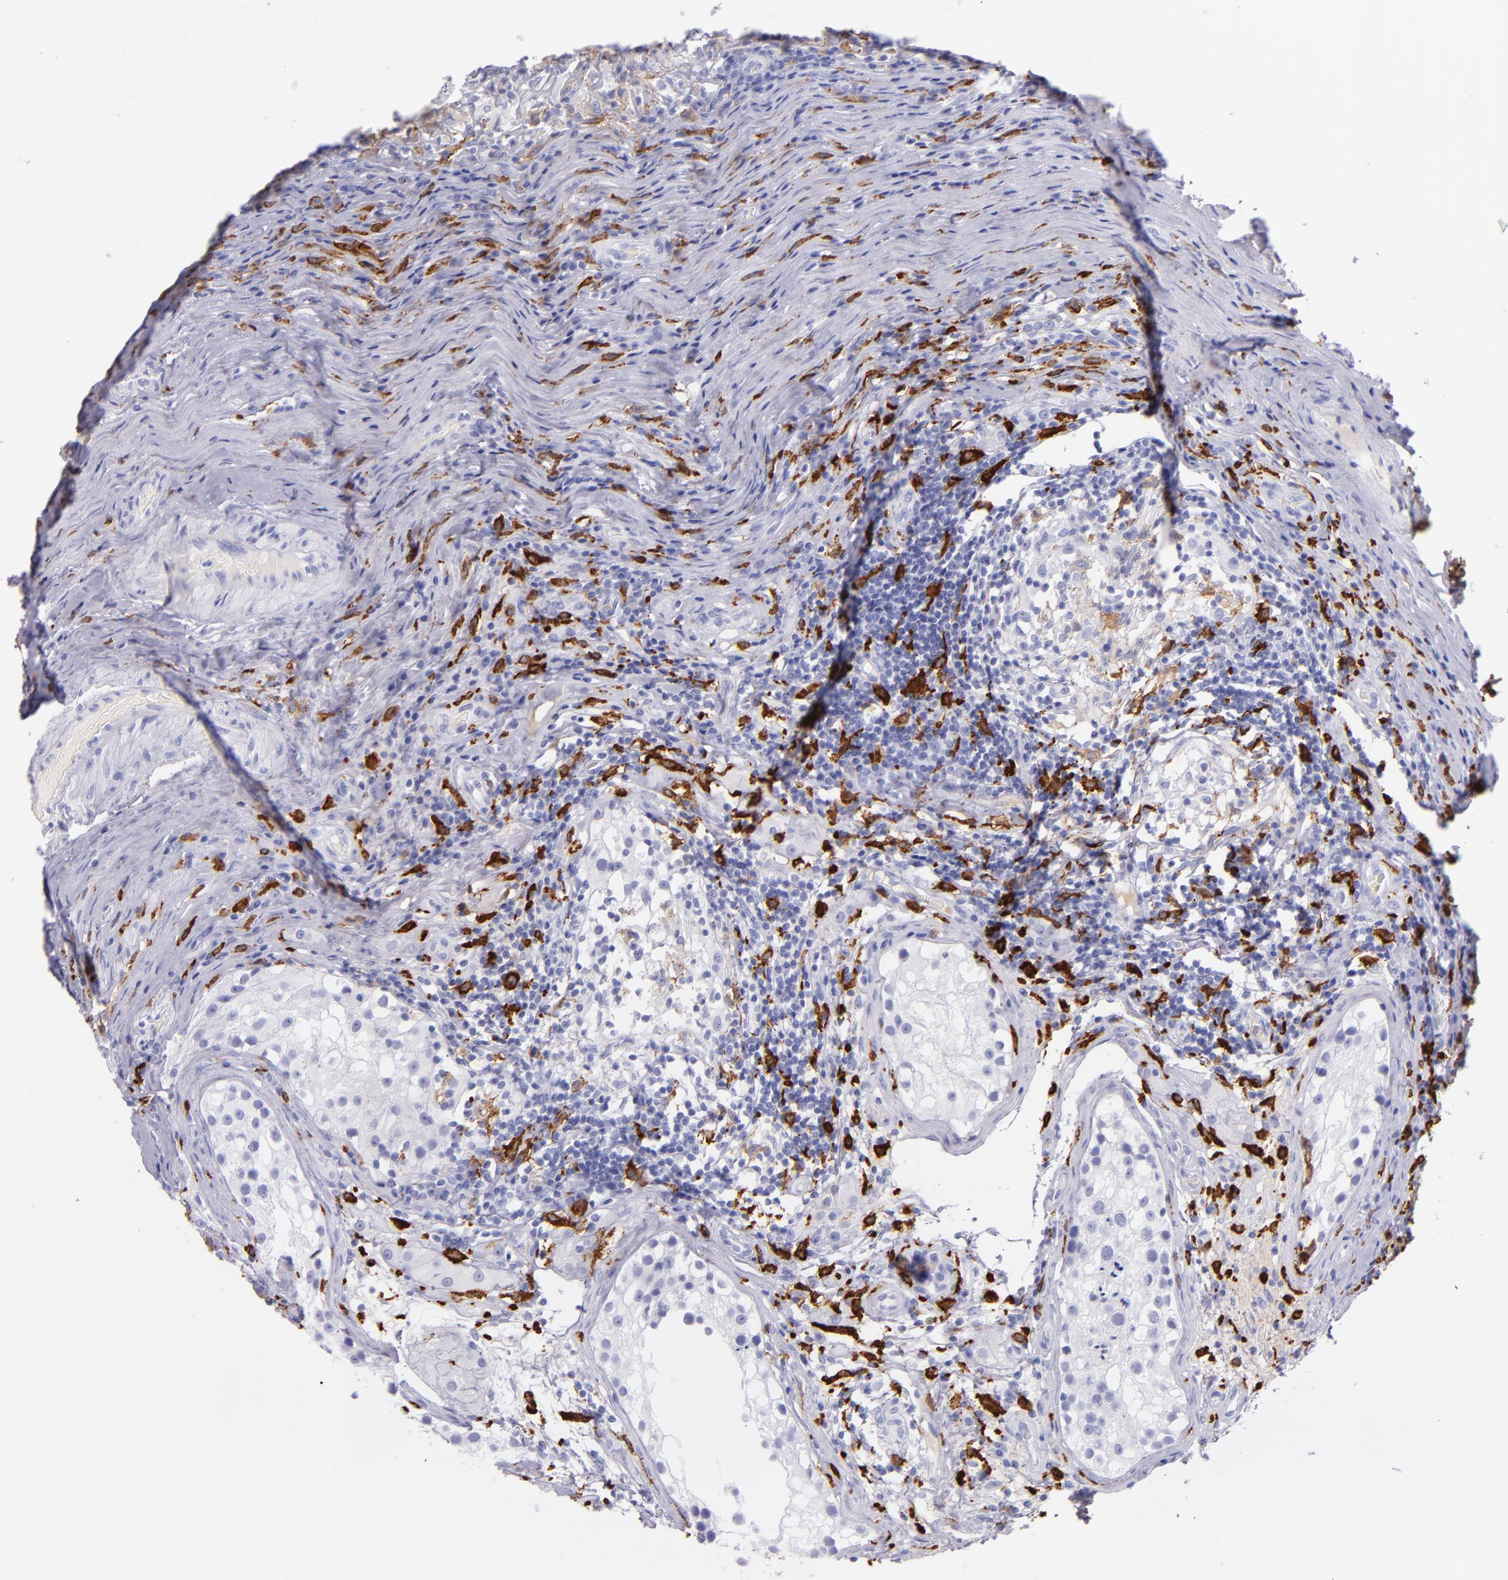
{"staining": {"intensity": "negative", "quantity": "none", "location": "none"}, "tissue": "testis cancer", "cell_type": "Tumor cells", "image_type": "cancer", "snomed": [{"axis": "morphology", "description": "Seminoma, NOS"}, {"axis": "topography", "description": "Testis"}], "caption": "Tumor cells show no significant staining in testis cancer (seminoma).", "gene": "CD163", "patient": {"sex": "male", "age": 34}}